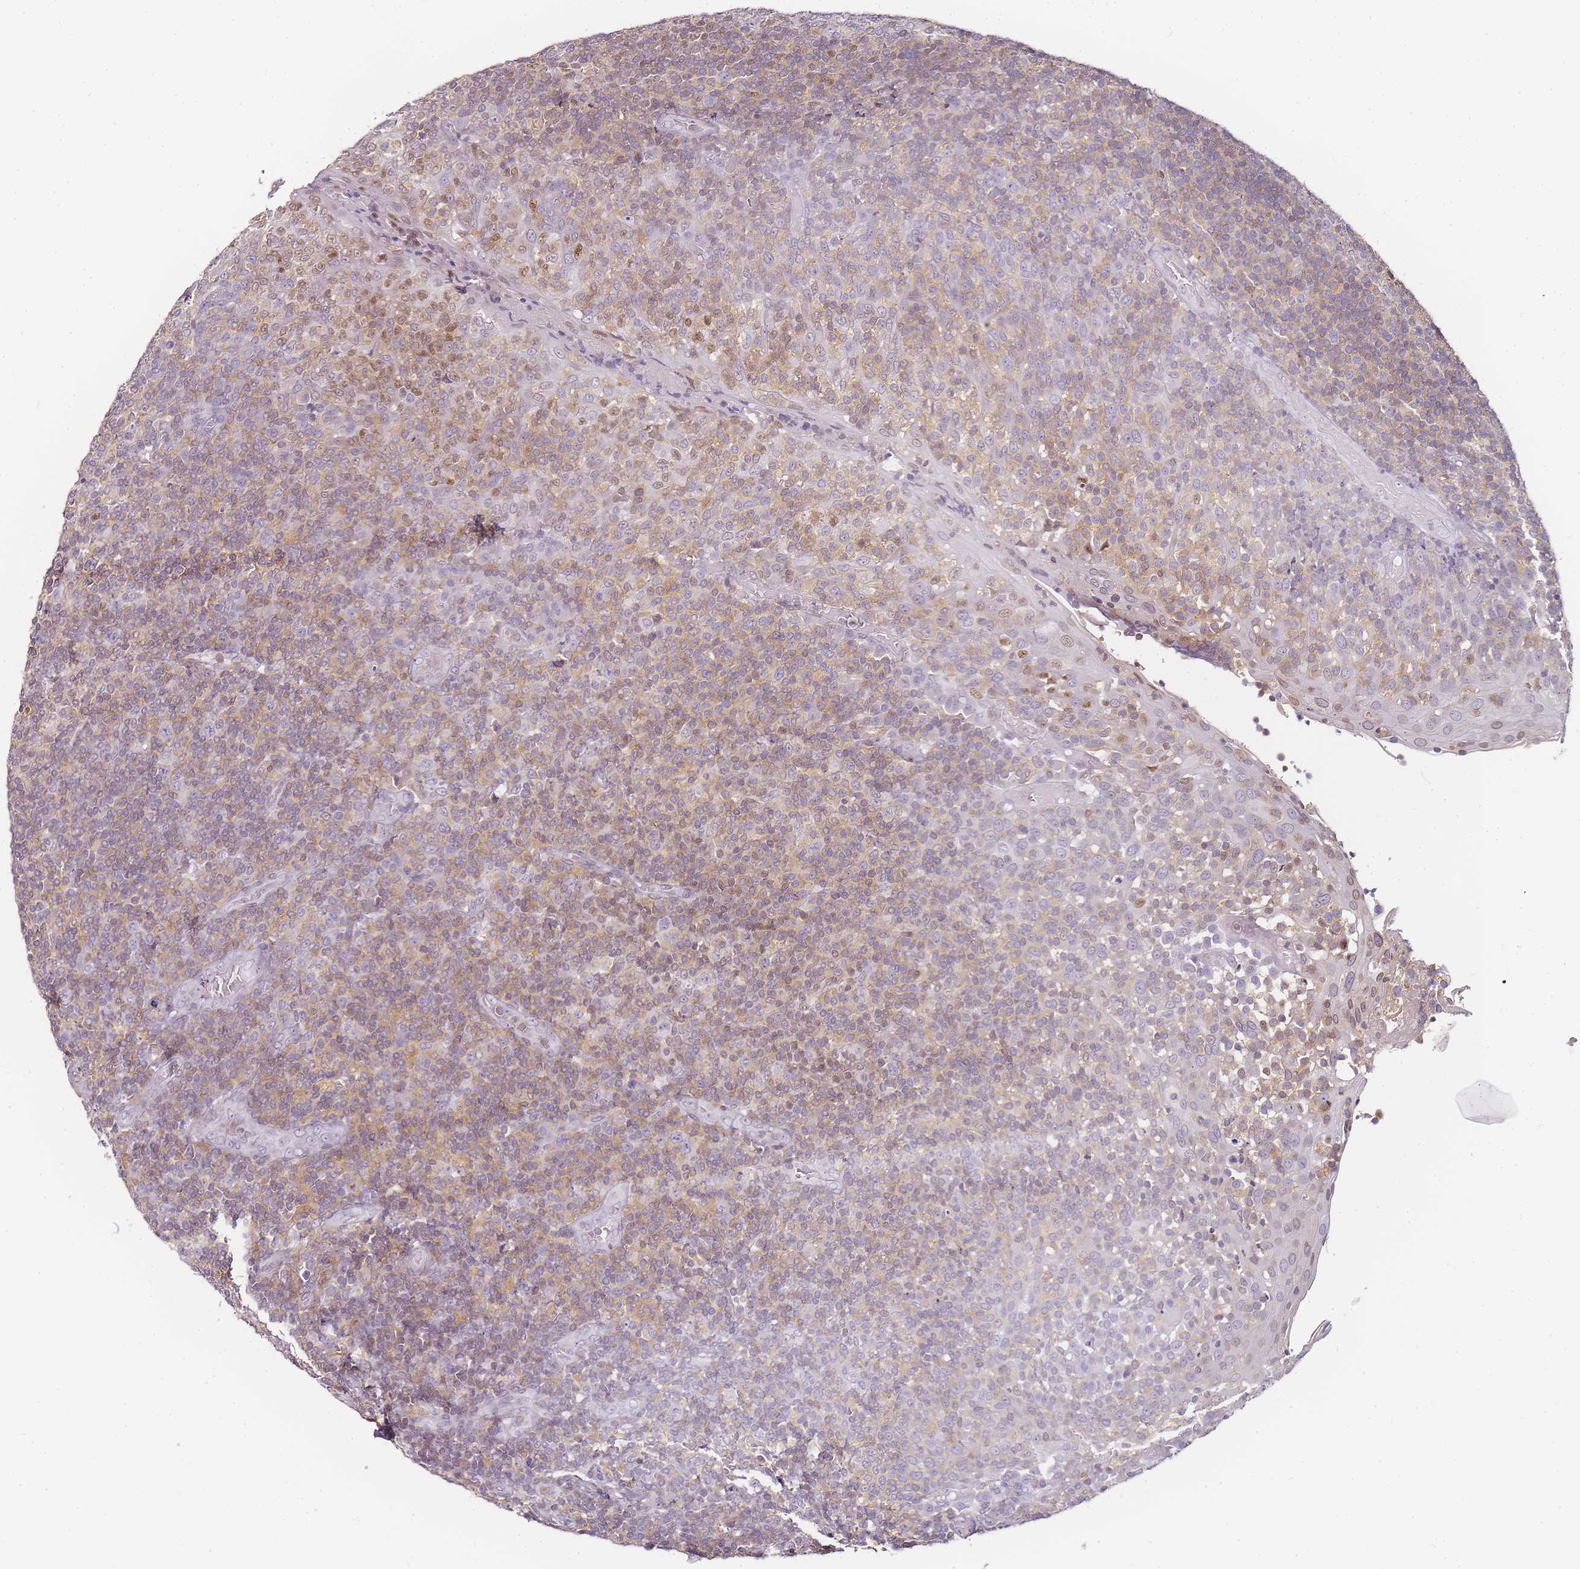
{"staining": {"intensity": "moderate", "quantity": "<25%", "location": "nuclear"}, "tissue": "tonsil", "cell_type": "Germinal center cells", "image_type": "normal", "snomed": [{"axis": "morphology", "description": "Normal tissue, NOS"}, {"axis": "topography", "description": "Tonsil"}], "caption": "The immunohistochemical stain highlights moderate nuclear staining in germinal center cells of normal tonsil. (DAB IHC with brightfield microscopy, high magnification).", "gene": "JAKMIP1", "patient": {"sex": "female", "age": 19}}